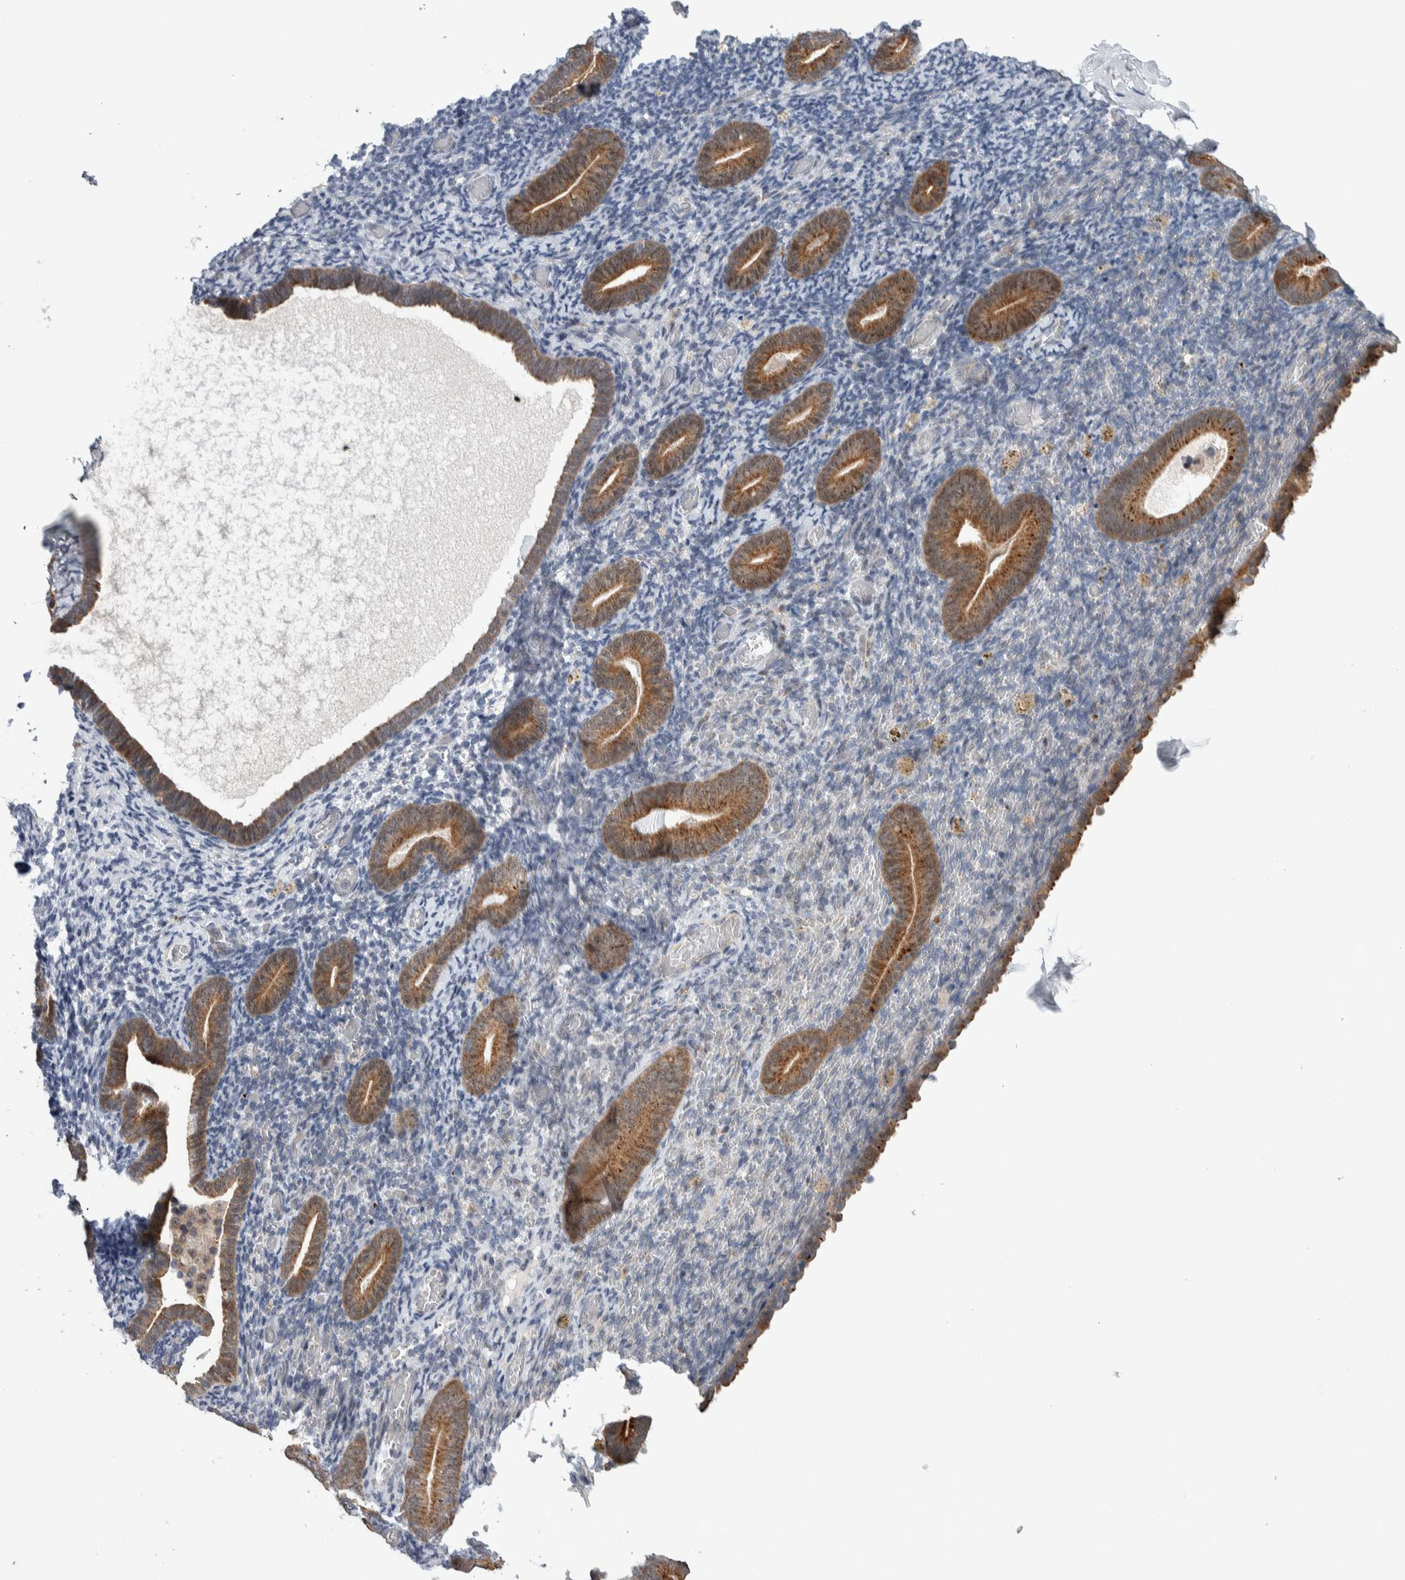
{"staining": {"intensity": "negative", "quantity": "none", "location": "none"}, "tissue": "endometrium", "cell_type": "Cells in endometrial stroma", "image_type": "normal", "snomed": [{"axis": "morphology", "description": "Normal tissue, NOS"}, {"axis": "topography", "description": "Endometrium"}], "caption": "Immunohistochemistry of benign human endometrium shows no positivity in cells in endometrial stroma. Brightfield microscopy of immunohistochemistry stained with DAB (brown) and hematoxylin (blue), captured at high magnification.", "gene": "PRRG4", "patient": {"sex": "female", "age": 51}}